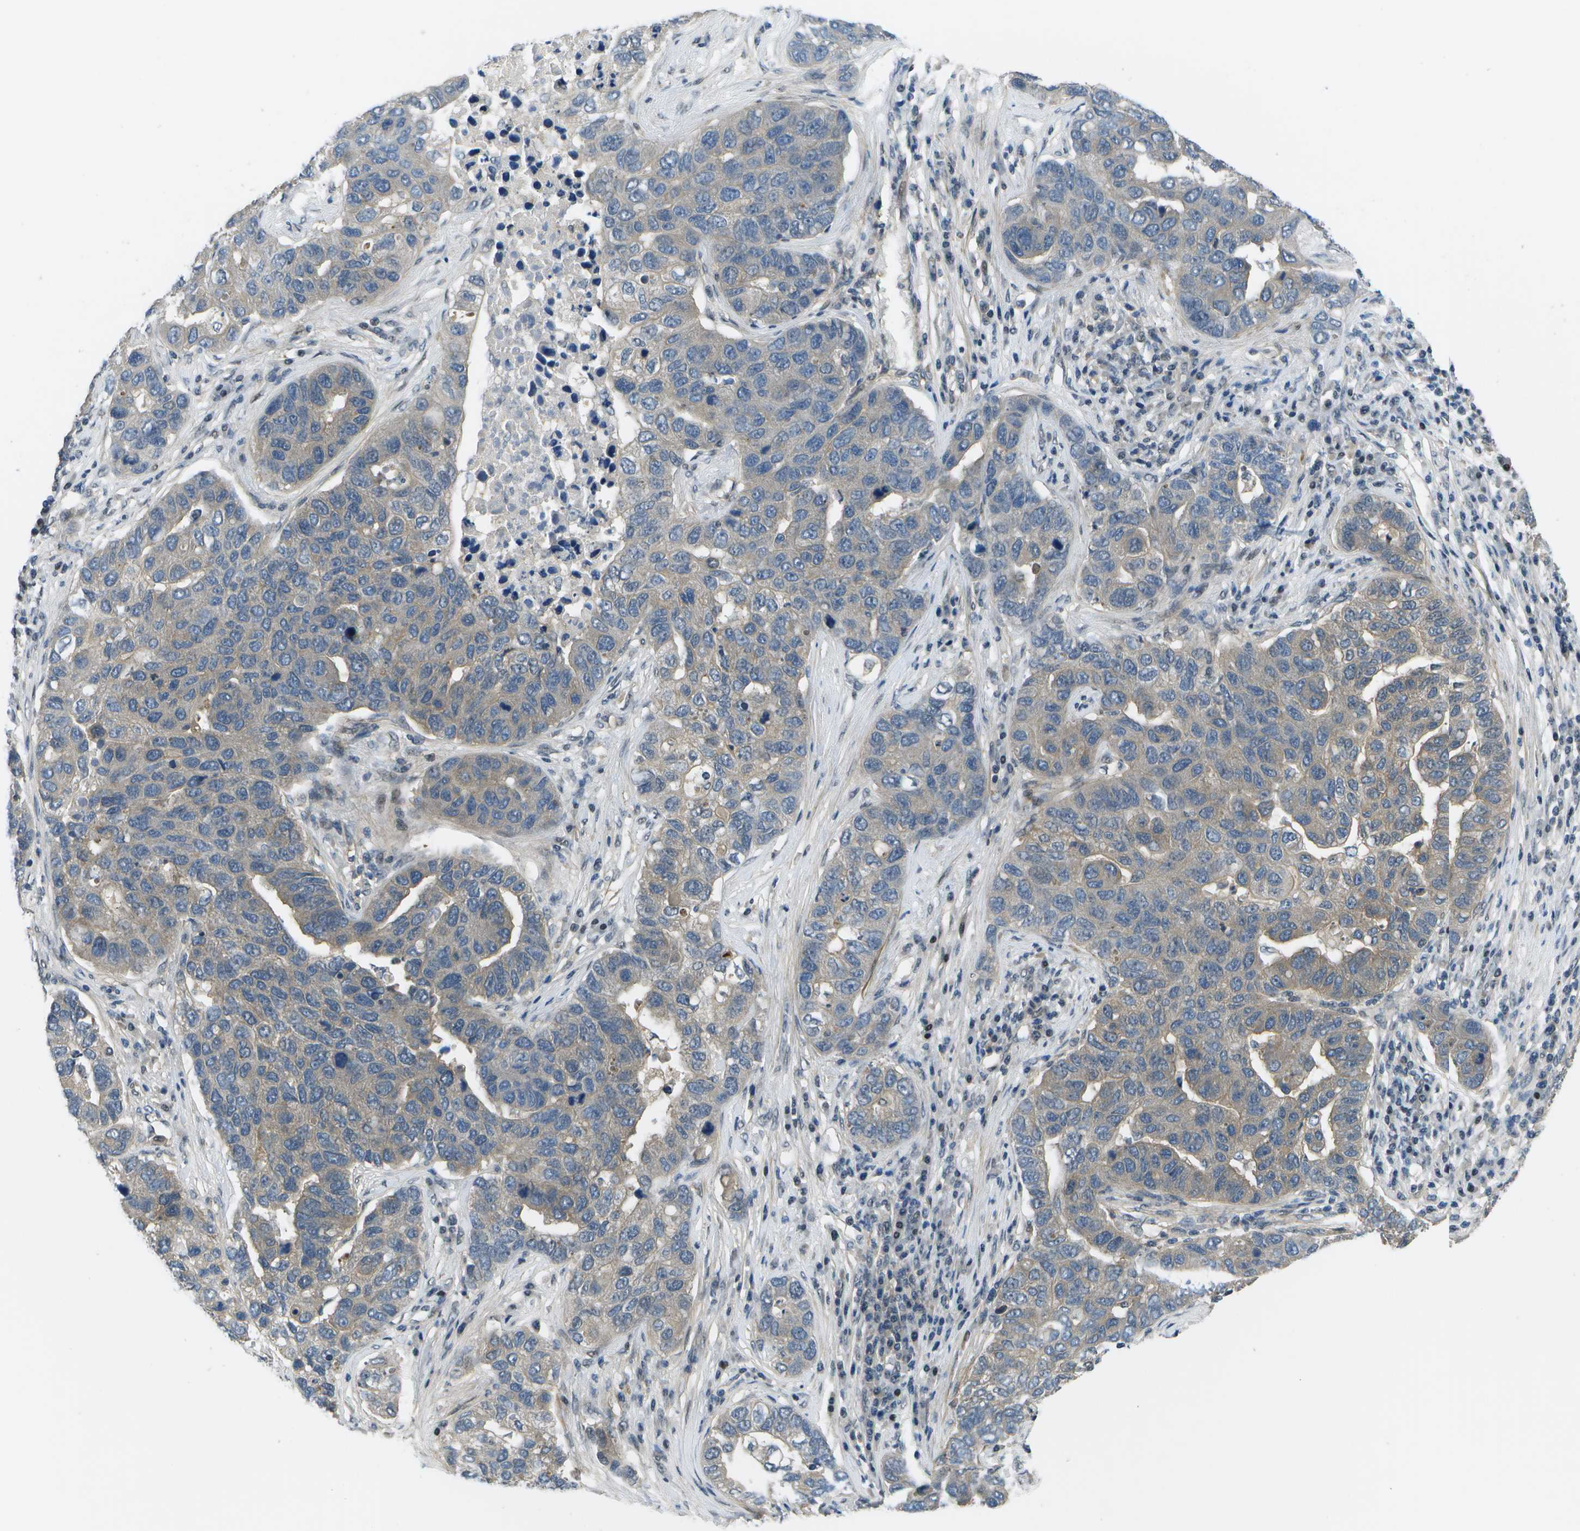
{"staining": {"intensity": "weak", "quantity": "25%-75%", "location": "cytoplasmic/membranous"}, "tissue": "pancreatic cancer", "cell_type": "Tumor cells", "image_type": "cancer", "snomed": [{"axis": "morphology", "description": "Adenocarcinoma, NOS"}, {"axis": "topography", "description": "Pancreas"}], "caption": "This is a histology image of immunohistochemistry staining of pancreatic adenocarcinoma, which shows weak positivity in the cytoplasmic/membranous of tumor cells.", "gene": "ENPP5", "patient": {"sex": "female", "age": 61}}